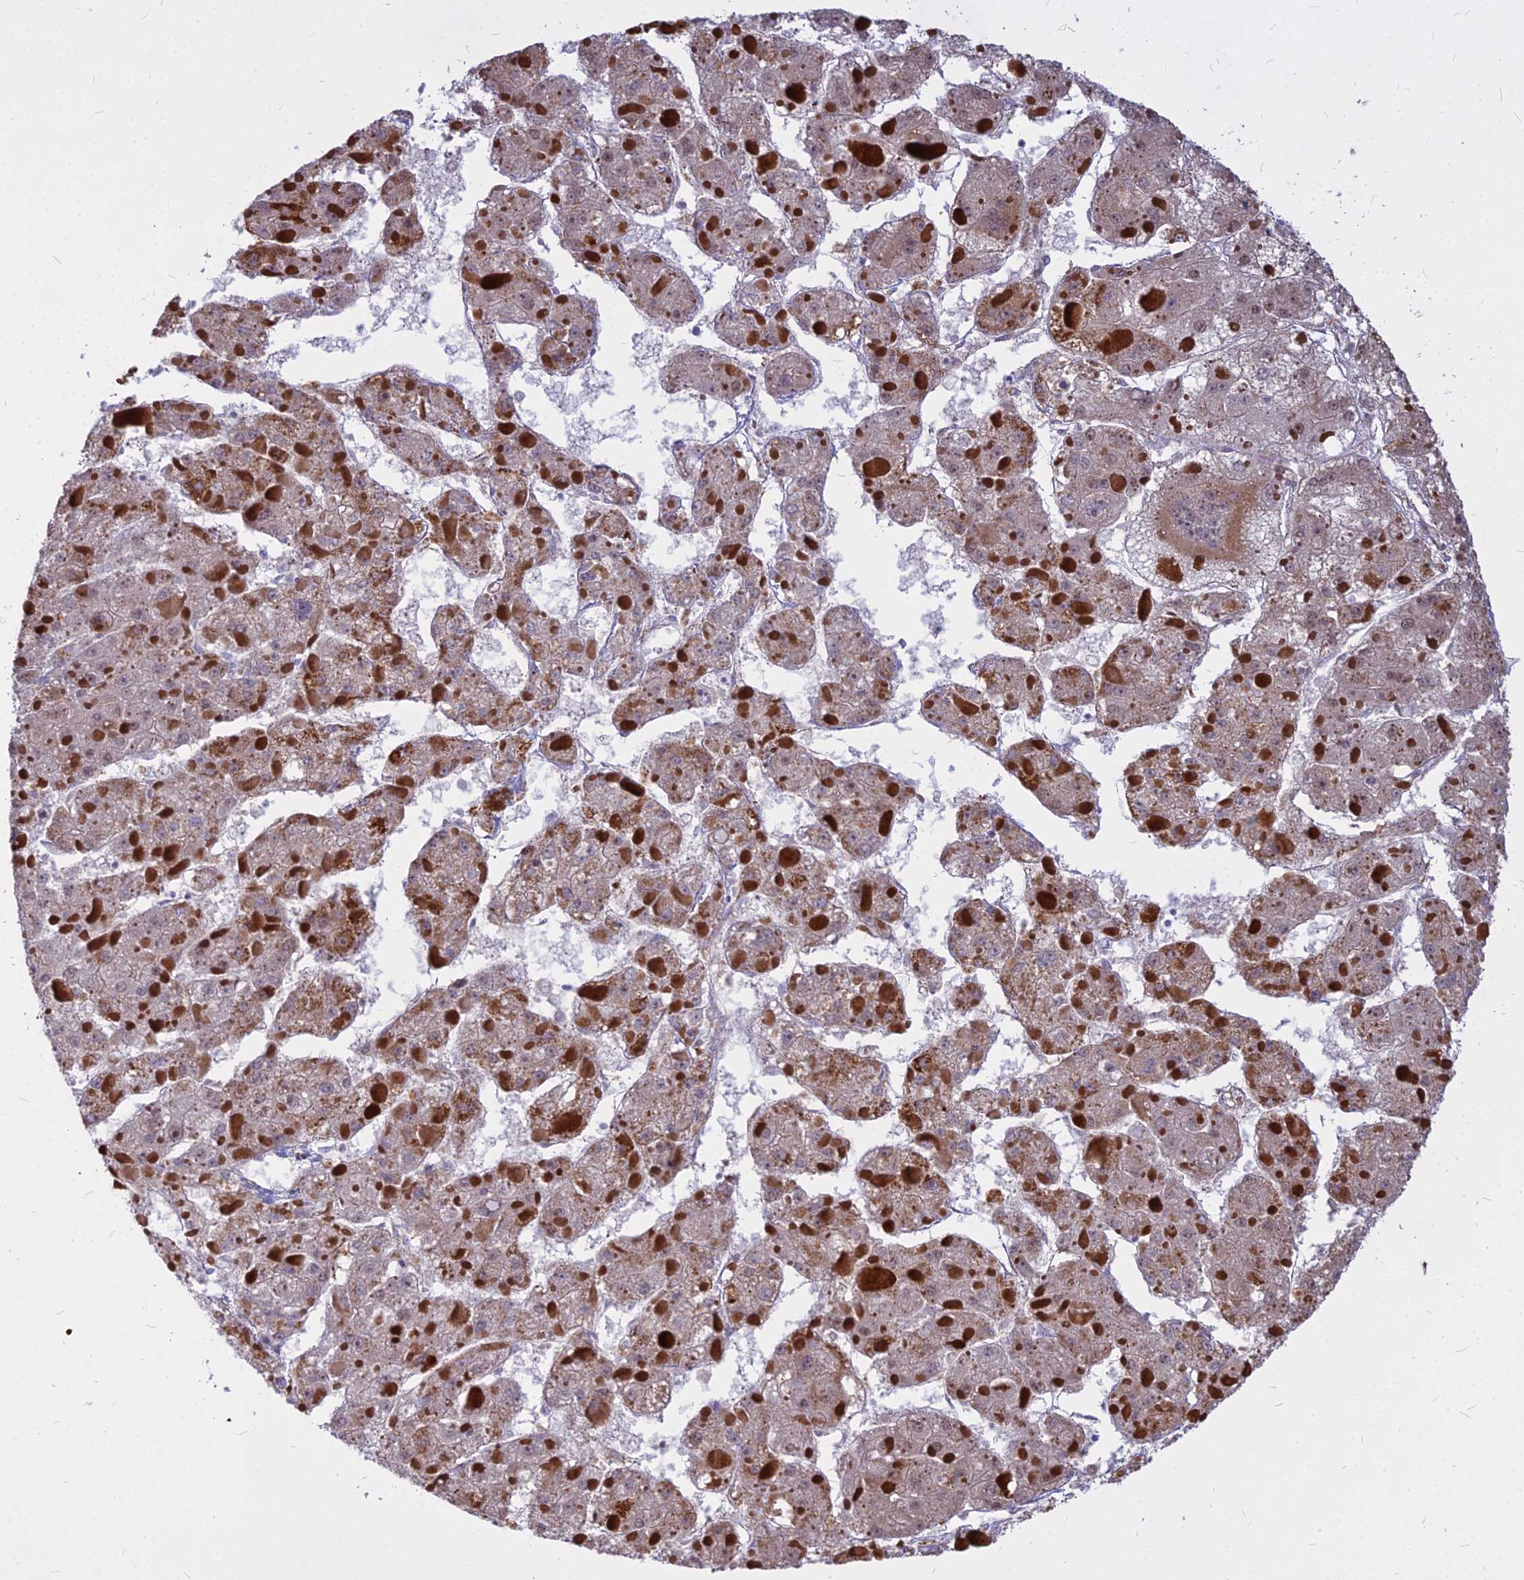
{"staining": {"intensity": "moderate", "quantity": "<25%", "location": "cytoplasmic/membranous"}, "tissue": "liver cancer", "cell_type": "Tumor cells", "image_type": "cancer", "snomed": [{"axis": "morphology", "description": "Carcinoma, Hepatocellular, NOS"}, {"axis": "topography", "description": "Liver"}], "caption": "The immunohistochemical stain shows moderate cytoplasmic/membranous staining in tumor cells of liver hepatocellular carcinoma tissue.", "gene": "ALG10", "patient": {"sex": "female", "age": 73}}